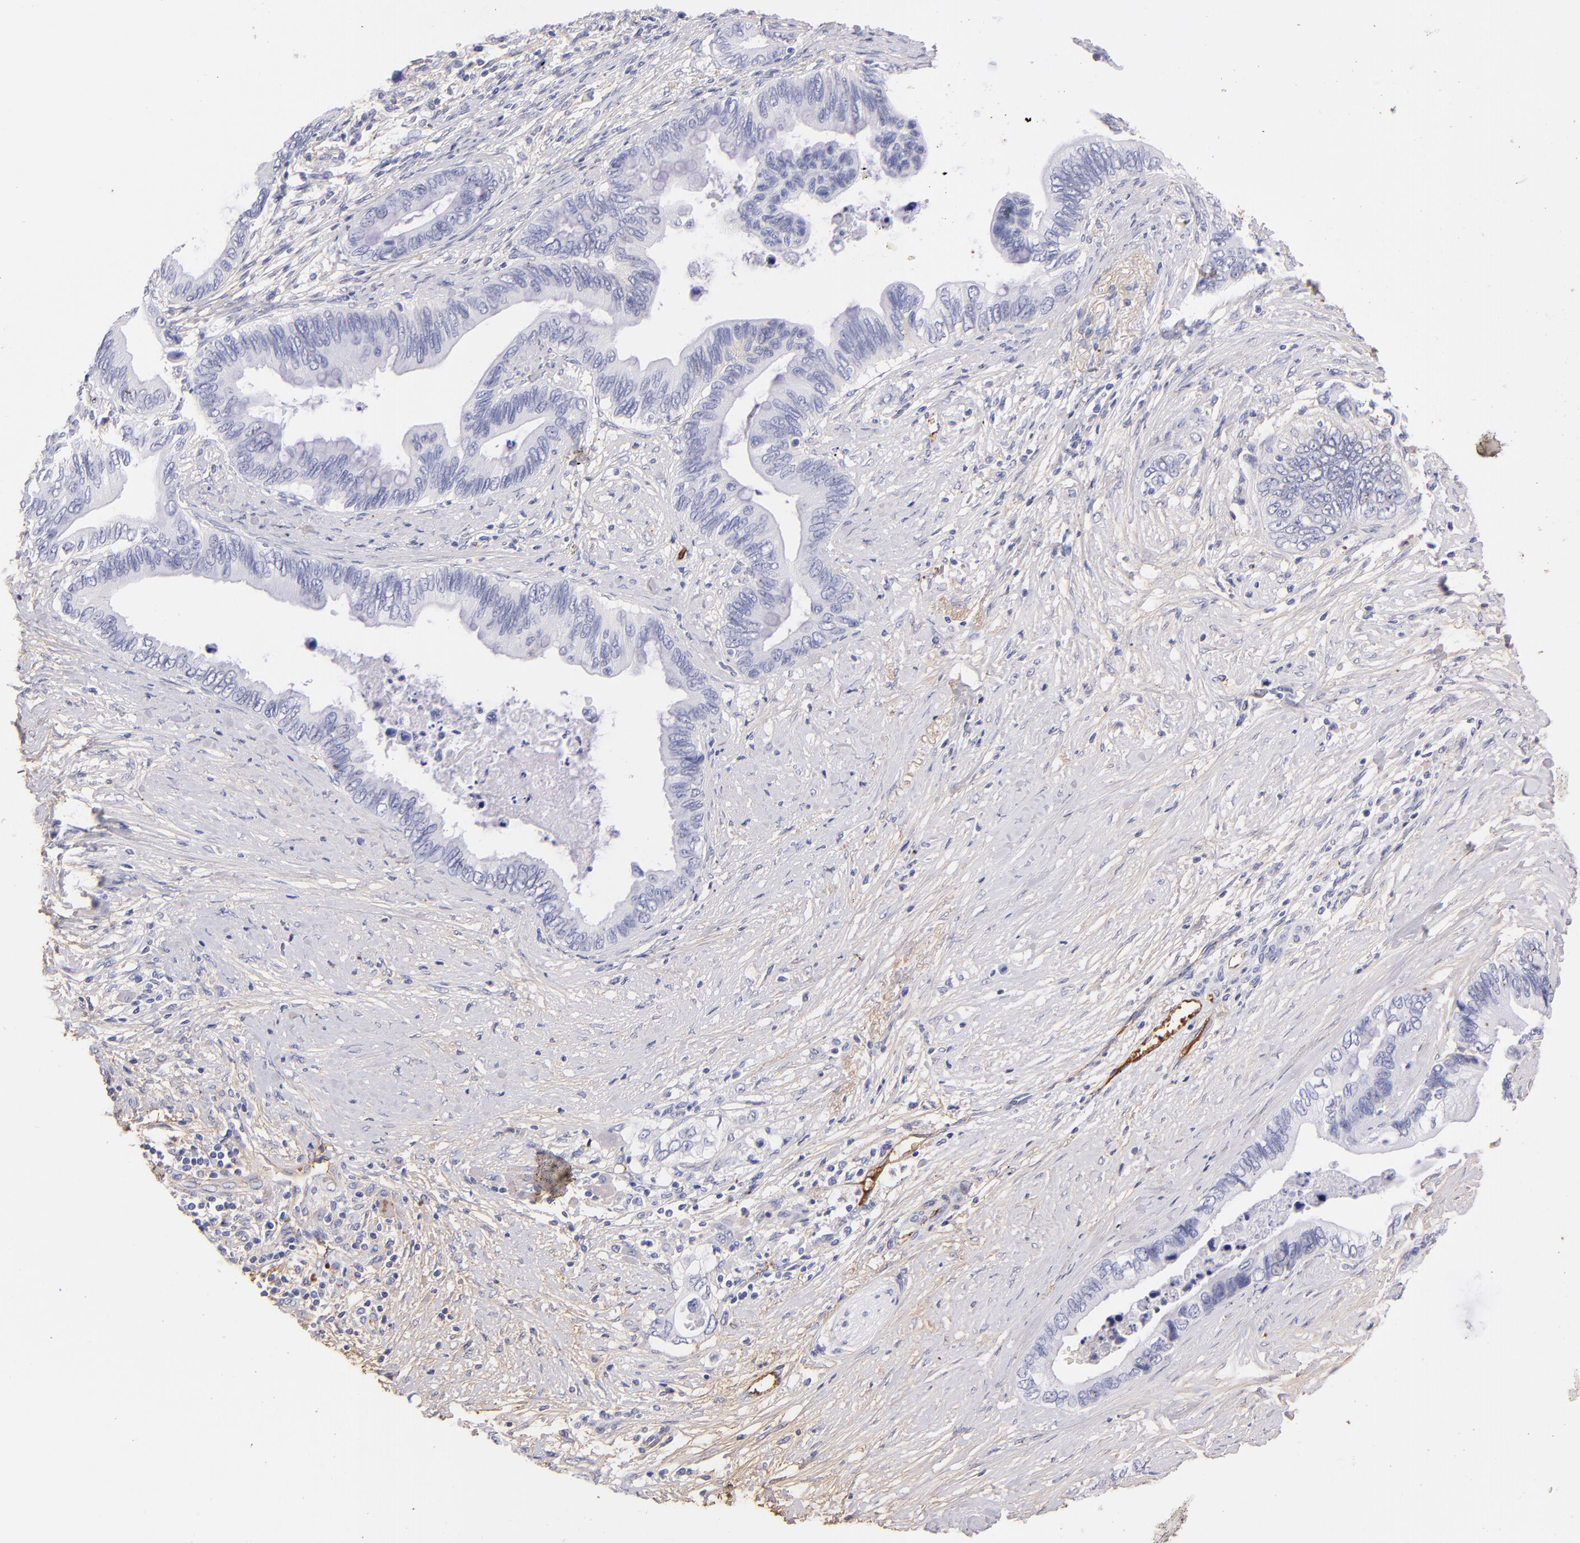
{"staining": {"intensity": "negative", "quantity": "none", "location": "none"}, "tissue": "pancreatic cancer", "cell_type": "Tumor cells", "image_type": "cancer", "snomed": [{"axis": "morphology", "description": "Adenocarcinoma, NOS"}, {"axis": "topography", "description": "Pancreas"}], "caption": "Immunohistochemistry (IHC) of human pancreatic cancer (adenocarcinoma) displays no expression in tumor cells.", "gene": "FGB", "patient": {"sex": "female", "age": 66}}